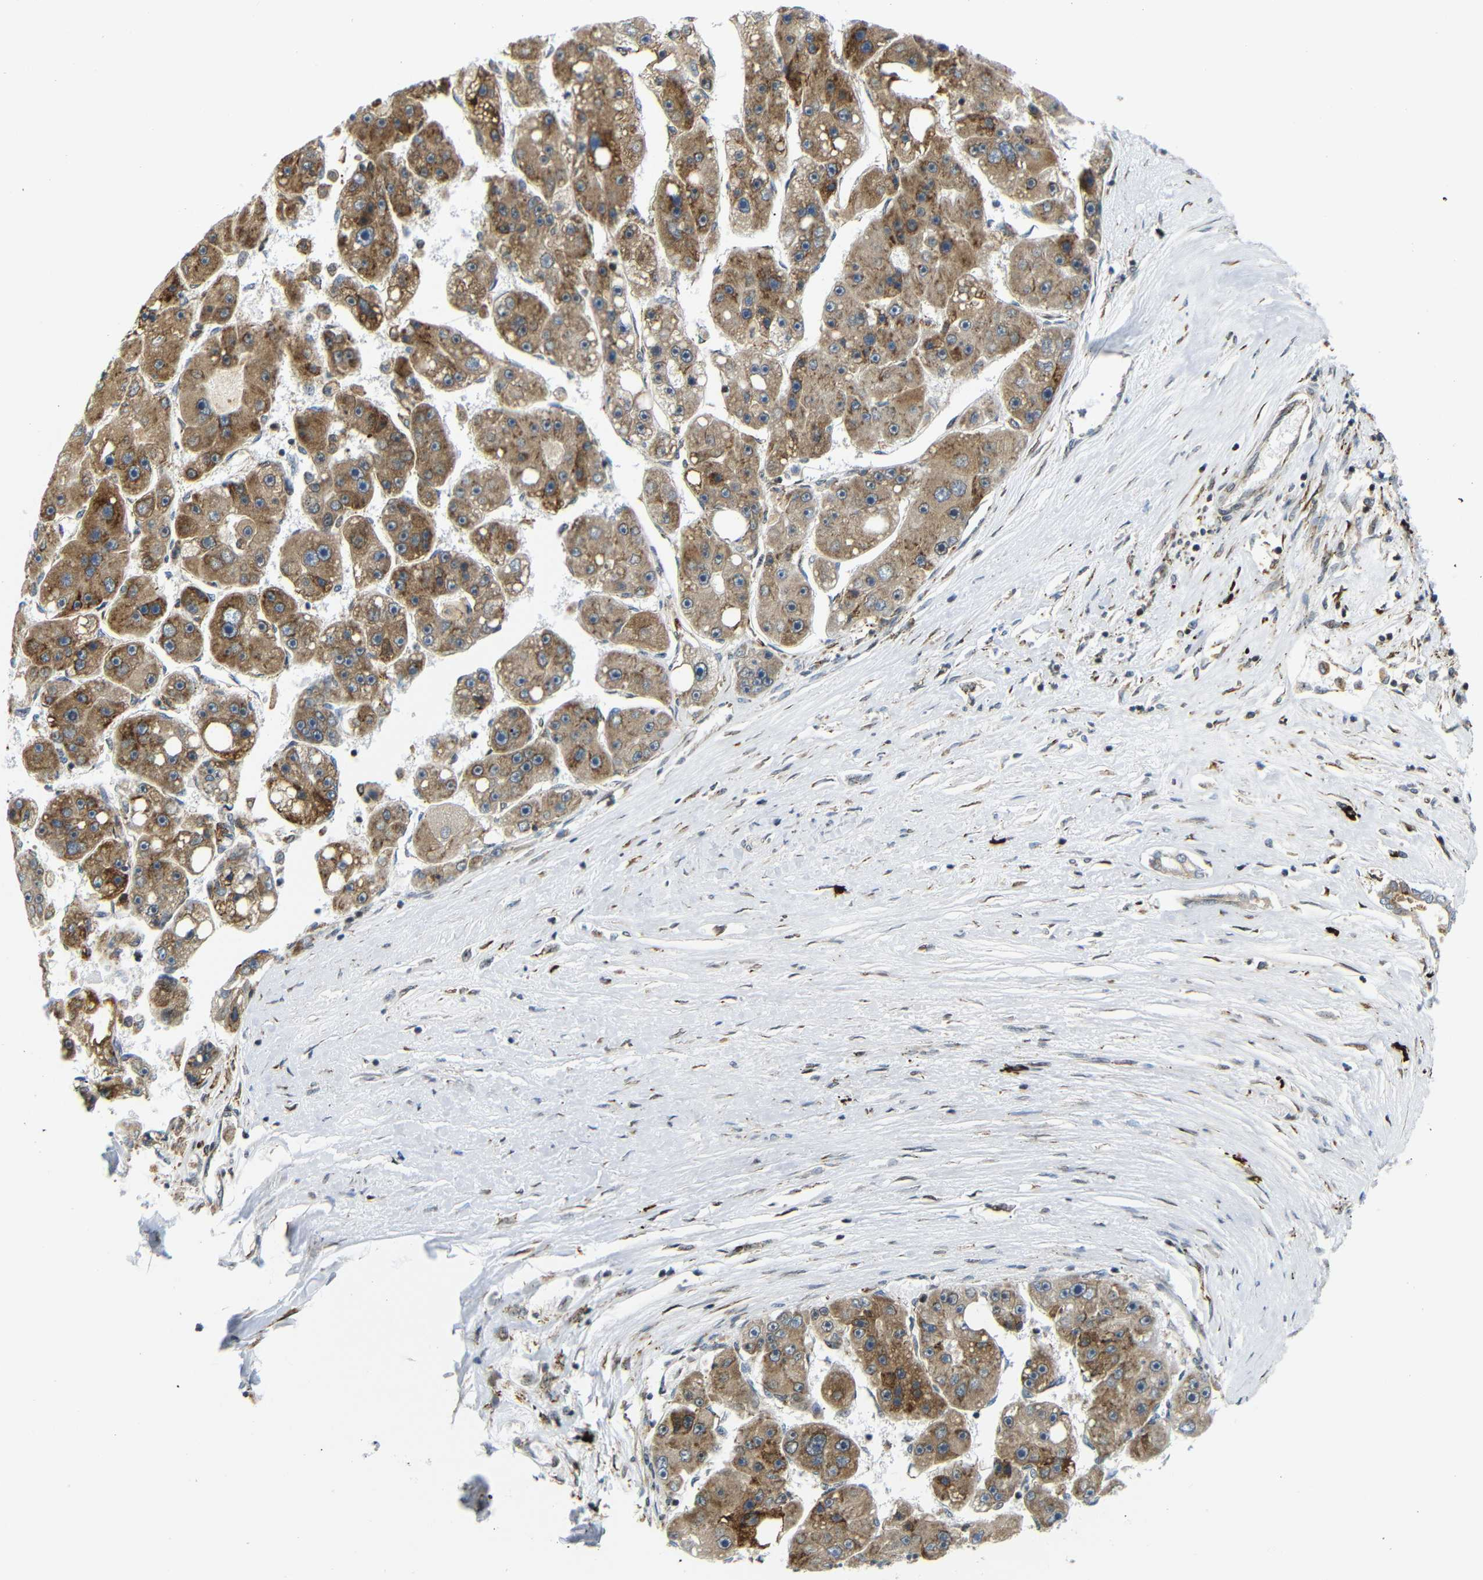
{"staining": {"intensity": "moderate", "quantity": ">75%", "location": "cytoplasmic/membranous"}, "tissue": "liver cancer", "cell_type": "Tumor cells", "image_type": "cancer", "snomed": [{"axis": "morphology", "description": "Carcinoma, Hepatocellular, NOS"}, {"axis": "topography", "description": "Liver"}], "caption": "Liver cancer (hepatocellular carcinoma) was stained to show a protein in brown. There is medium levels of moderate cytoplasmic/membranous positivity in approximately >75% of tumor cells.", "gene": "SPCS2", "patient": {"sex": "female", "age": 61}}